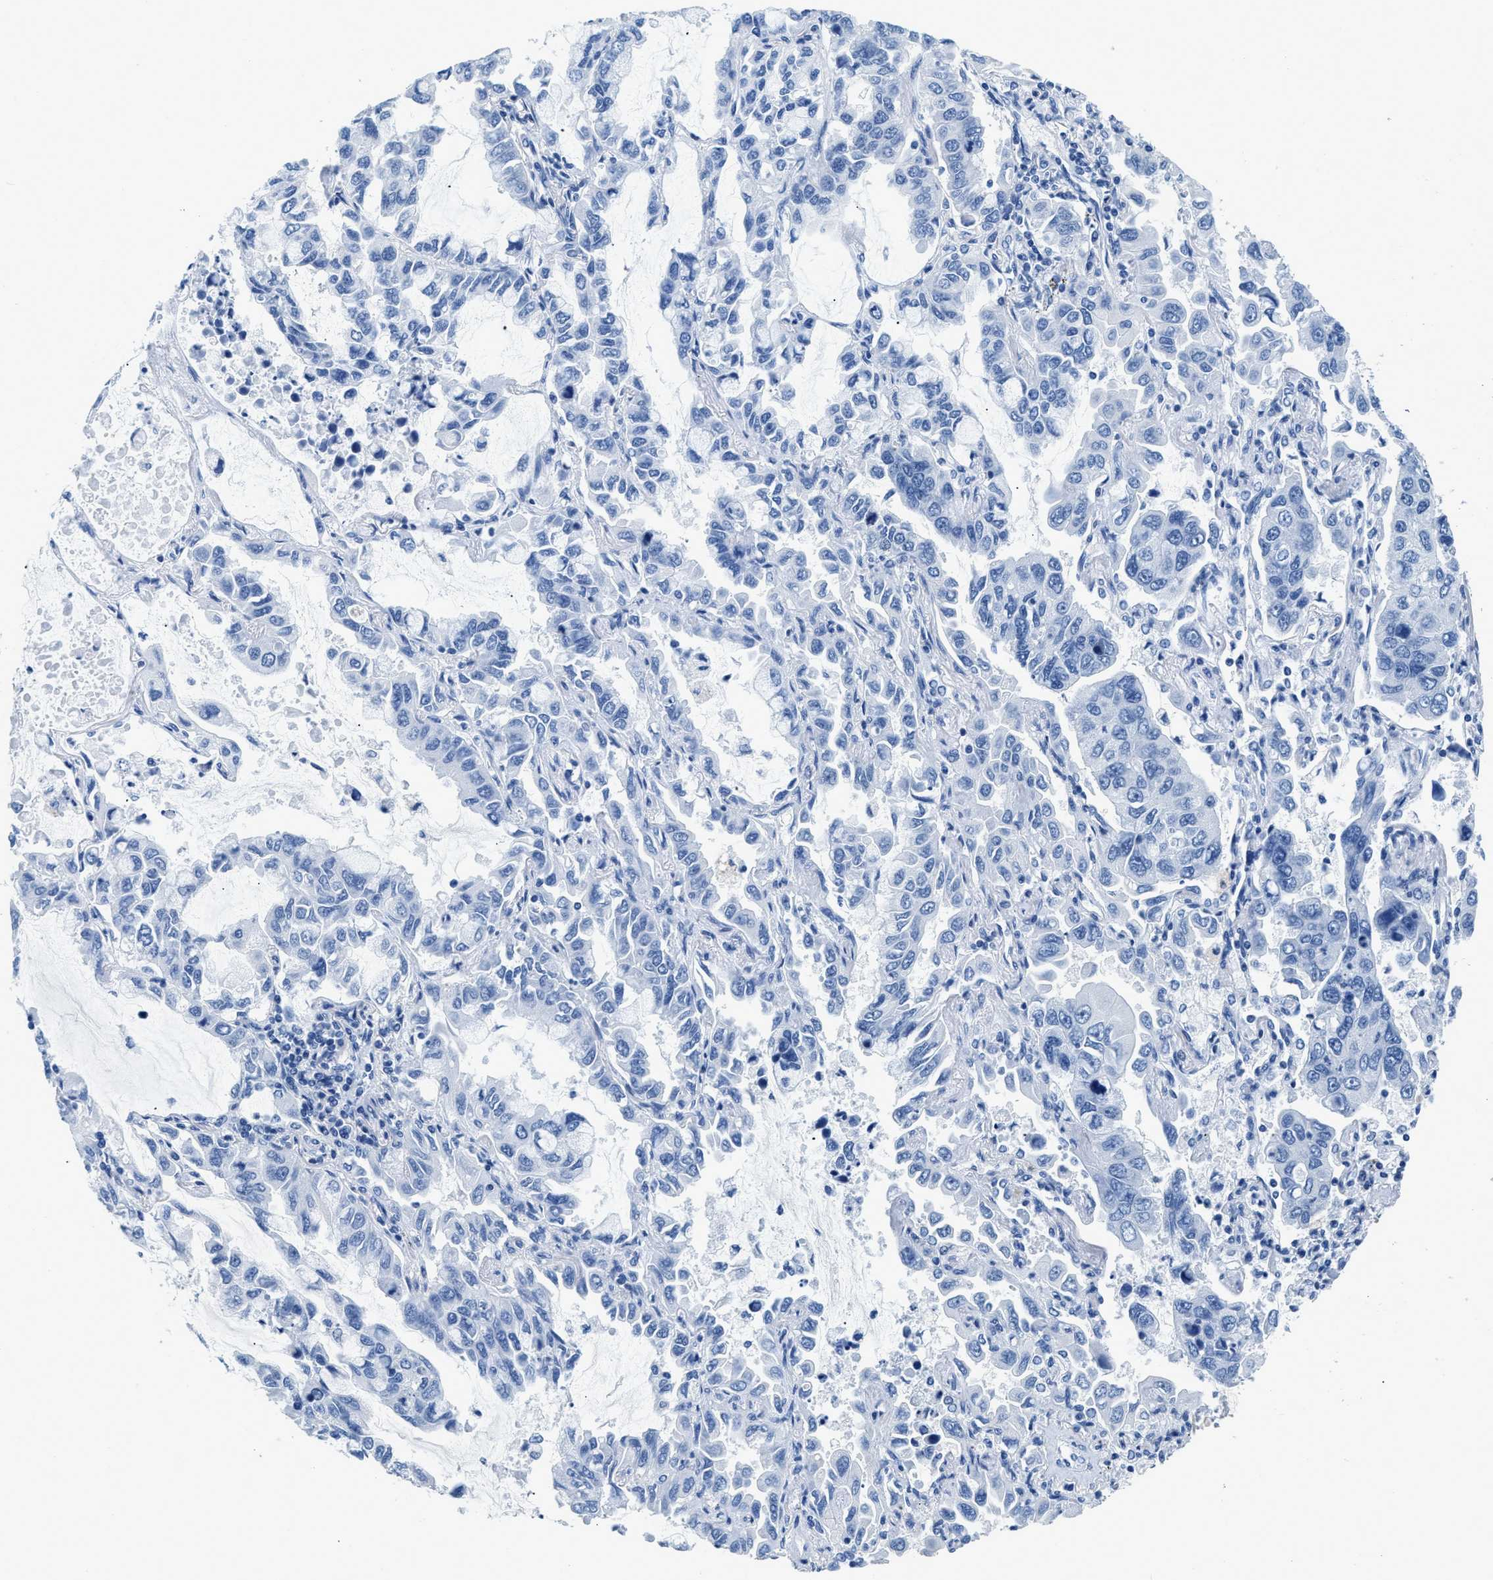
{"staining": {"intensity": "negative", "quantity": "none", "location": "none"}, "tissue": "lung cancer", "cell_type": "Tumor cells", "image_type": "cancer", "snomed": [{"axis": "morphology", "description": "Adenocarcinoma, NOS"}, {"axis": "topography", "description": "Lung"}], "caption": "IHC micrograph of human lung adenocarcinoma stained for a protein (brown), which exhibits no staining in tumor cells.", "gene": "NFATC2", "patient": {"sex": "male", "age": 64}}